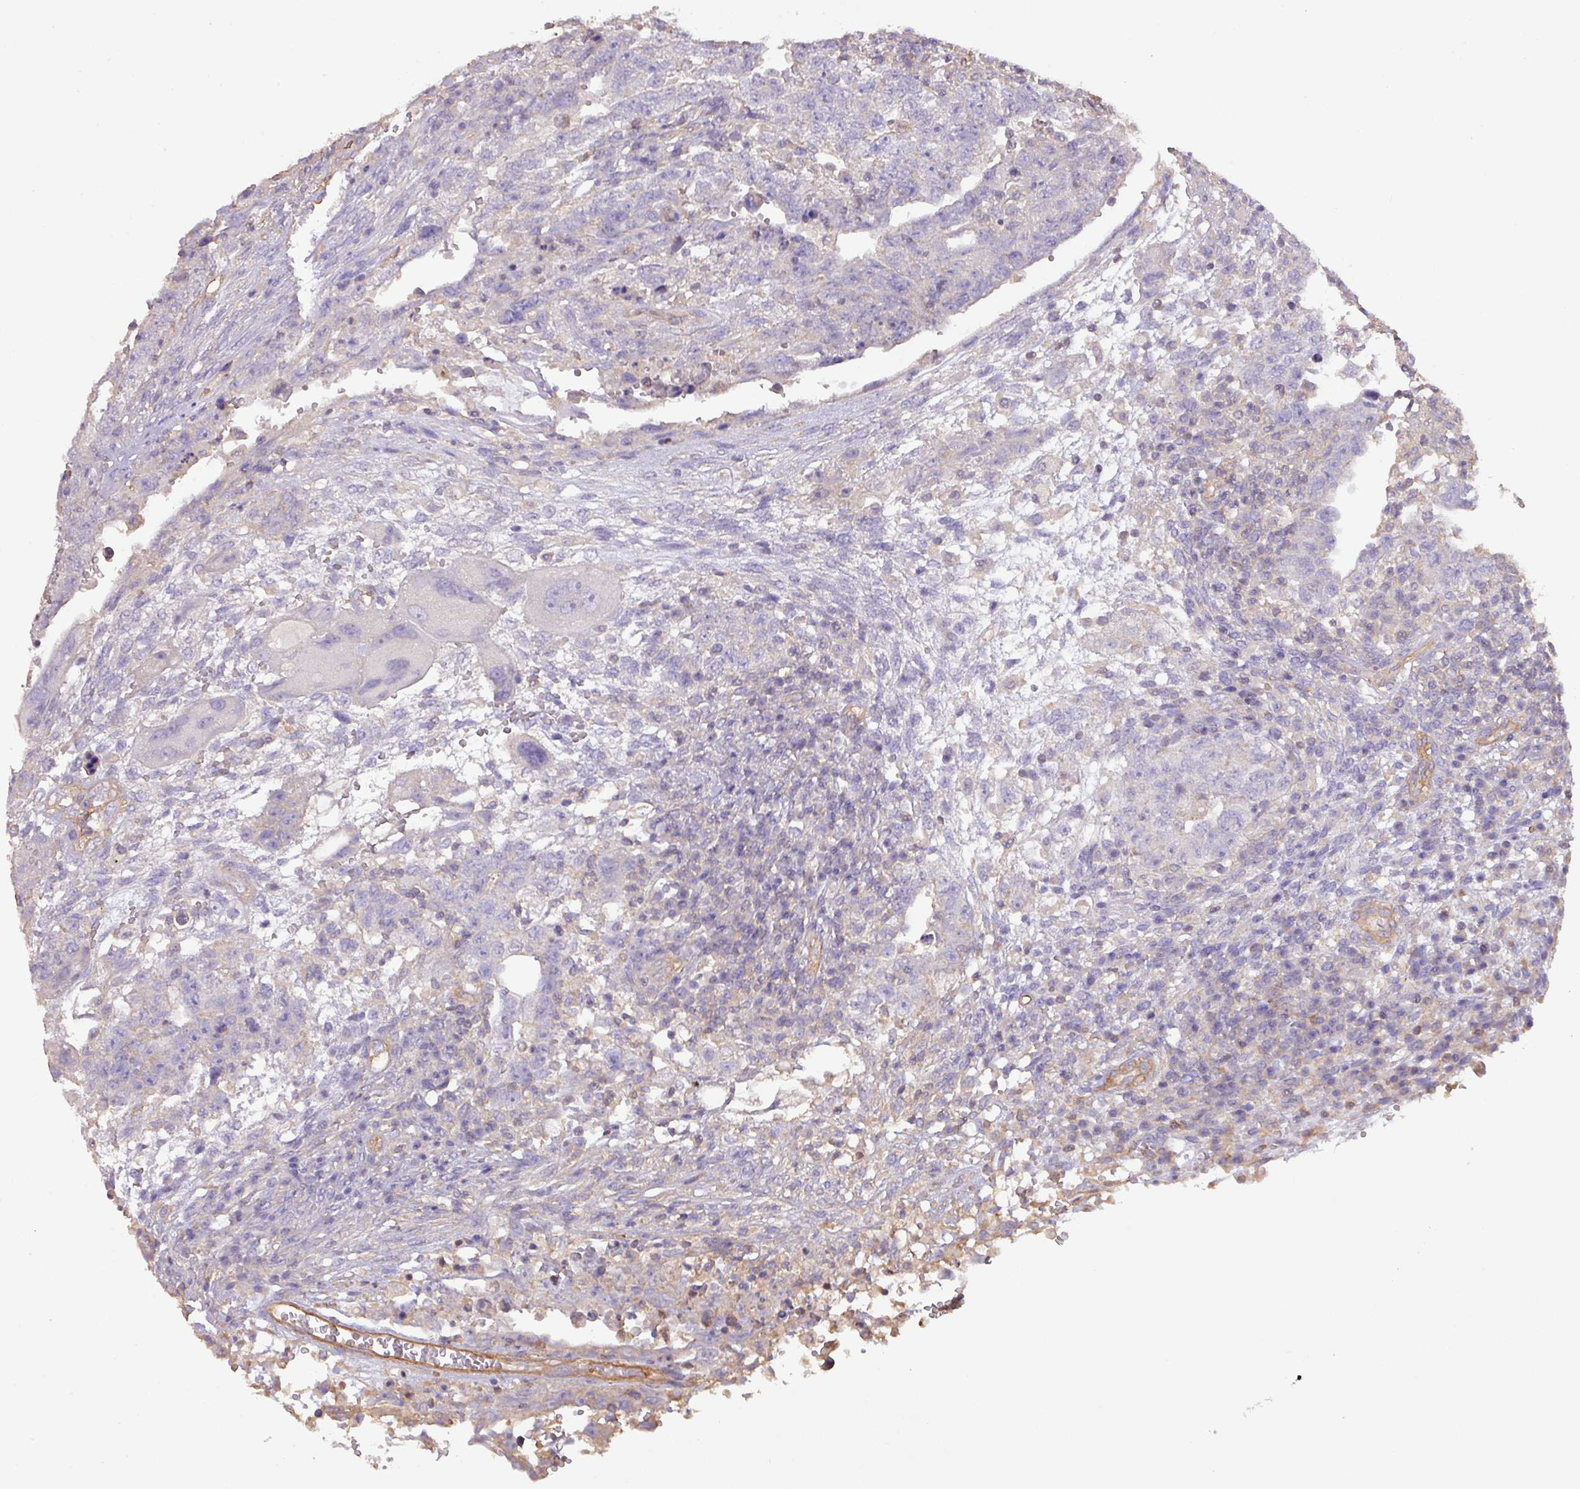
{"staining": {"intensity": "negative", "quantity": "none", "location": "none"}, "tissue": "testis cancer", "cell_type": "Tumor cells", "image_type": "cancer", "snomed": [{"axis": "morphology", "description": "Carcinoma, Embryonal, NOS"}, {"axis": "topography", "description": "Testis"}], "caption": "Tumor cells are negative for protein expression in human embryonal carcinoma (testis).", "gene": "CALML4", "patient": {"sex": "male", "age": 26}}